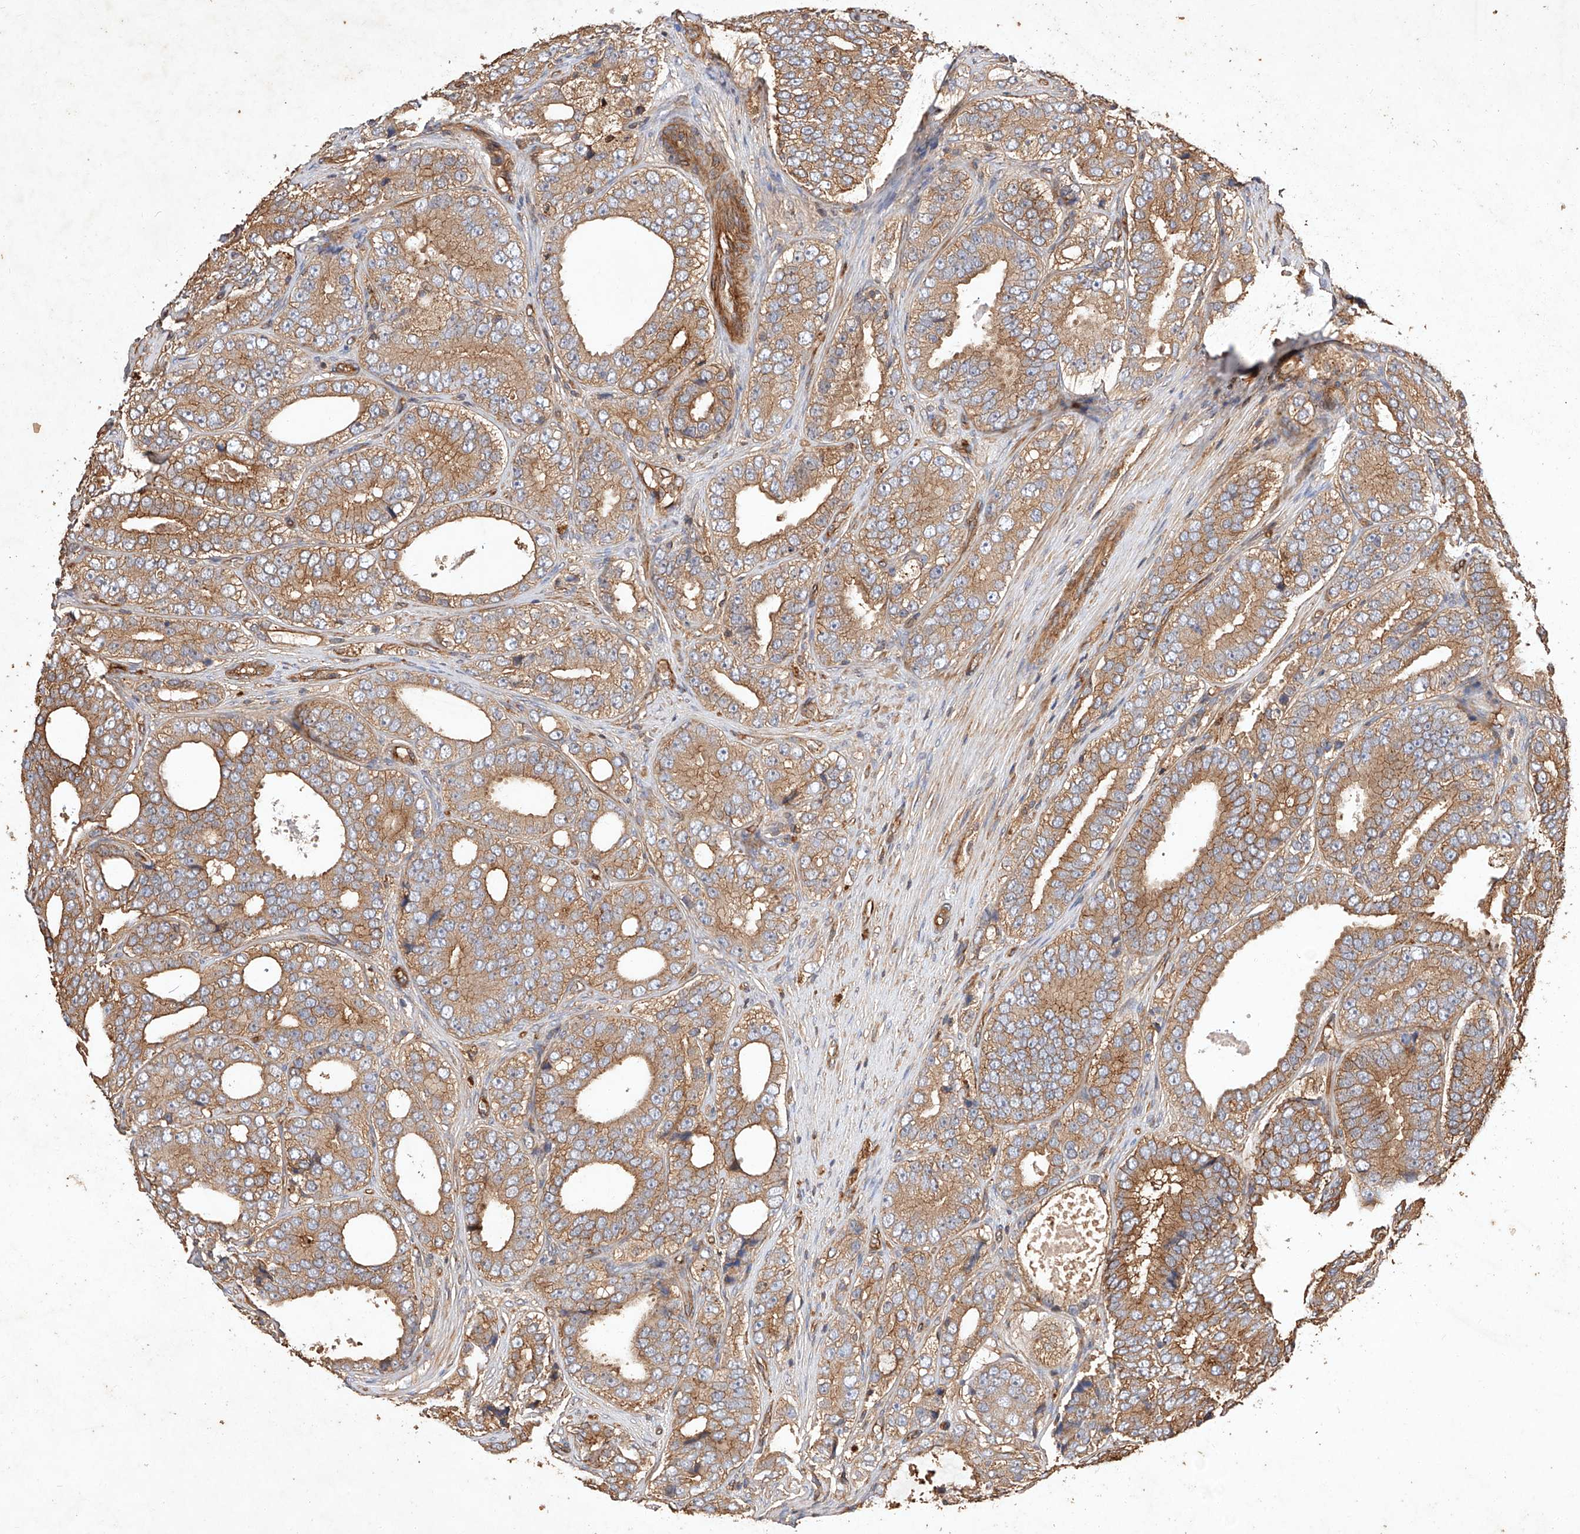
{"staining": {"intensity": "moderate", "quantity": ">75%", "location": "cytoplasmic/membranous"}, "tissue": "prostate cancer", "cell_type": "Tumor cells", "image_type": "cancer", "snomed": [{"axis": "morphology", "description": "Adenocarcinoma, High grade"}, {"axis": "topography", "description": "Prostate"}], "caption": "Protein staining of prostate cancer (adenocarcinoma (high-grade)) tissue reveals moderate cytoplasmic/membranous staining in approximately >75% of tumor cells.", "gene": "GHDC", "patient": {"sex": "male", "age": 56}}